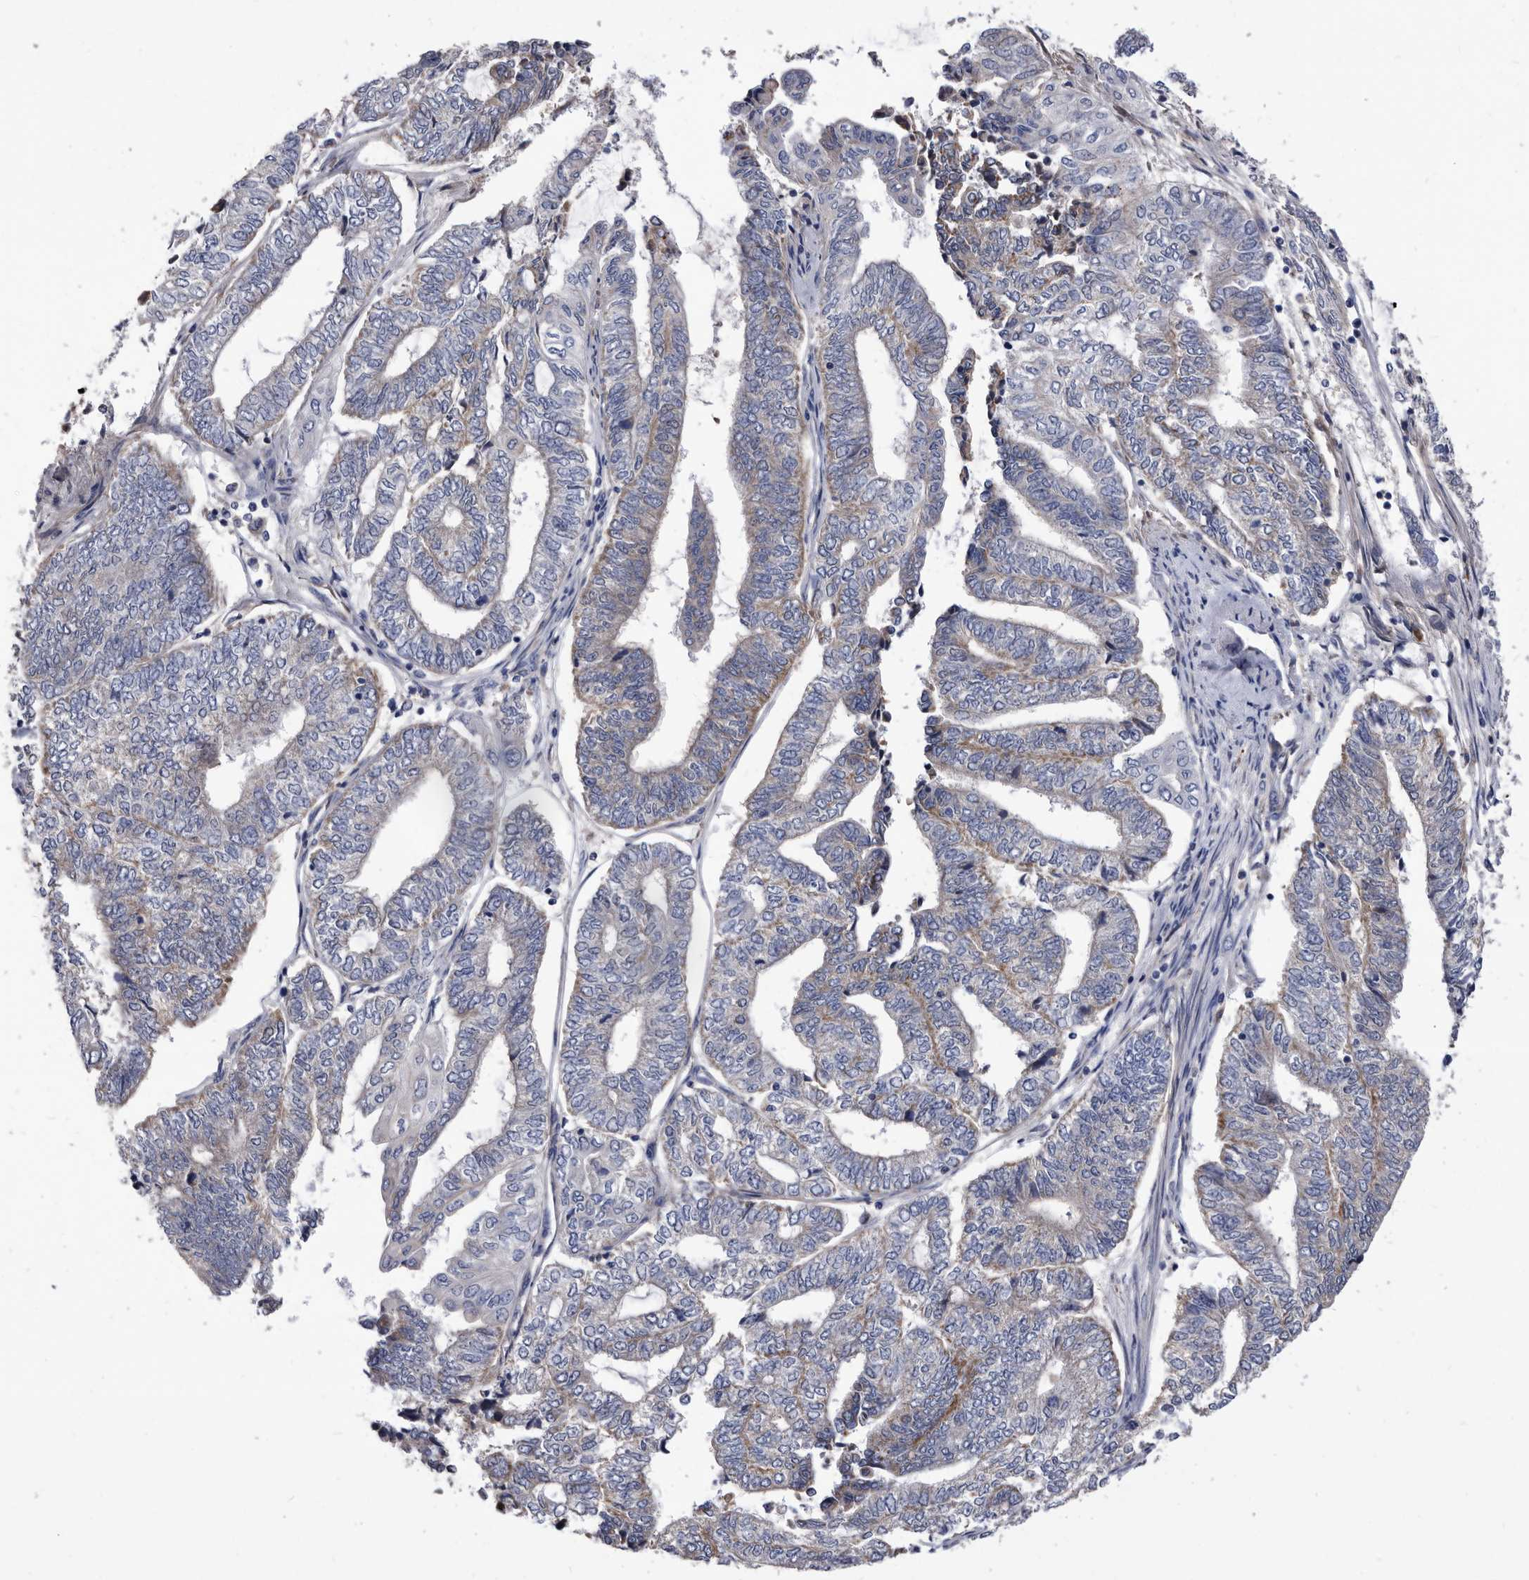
{"staining": {"intensity": "weak", "quantity": "<25%", "location": "cytoplasmic/membranous"}, "tissue": "endometrial cancer", "cell_type": "Tumor cells", "image_type": "cancer", "snomed": [{"axis": "morphology", "description": "Adenocarcinoma, NOS"}, {"axis": "topography", "description": "Uterus"}, {"axis": "topography", "description": "Endometrium"}], "caption": "An immunohistochemistry (IHC) micrograph of endometrial adenocarcinoma is shown. There is no staining in tumor cells of endometrial adenocarcinoma. Brightfield microscopy of immunohistochemistry (IHC) stained with DAB (3,3'-diaminobenzidine) (brown) and hematoxylin (blue), captured at high magnification.", "gene": "DTNBP1", "patient": {"sex": "female", "age": 70}}